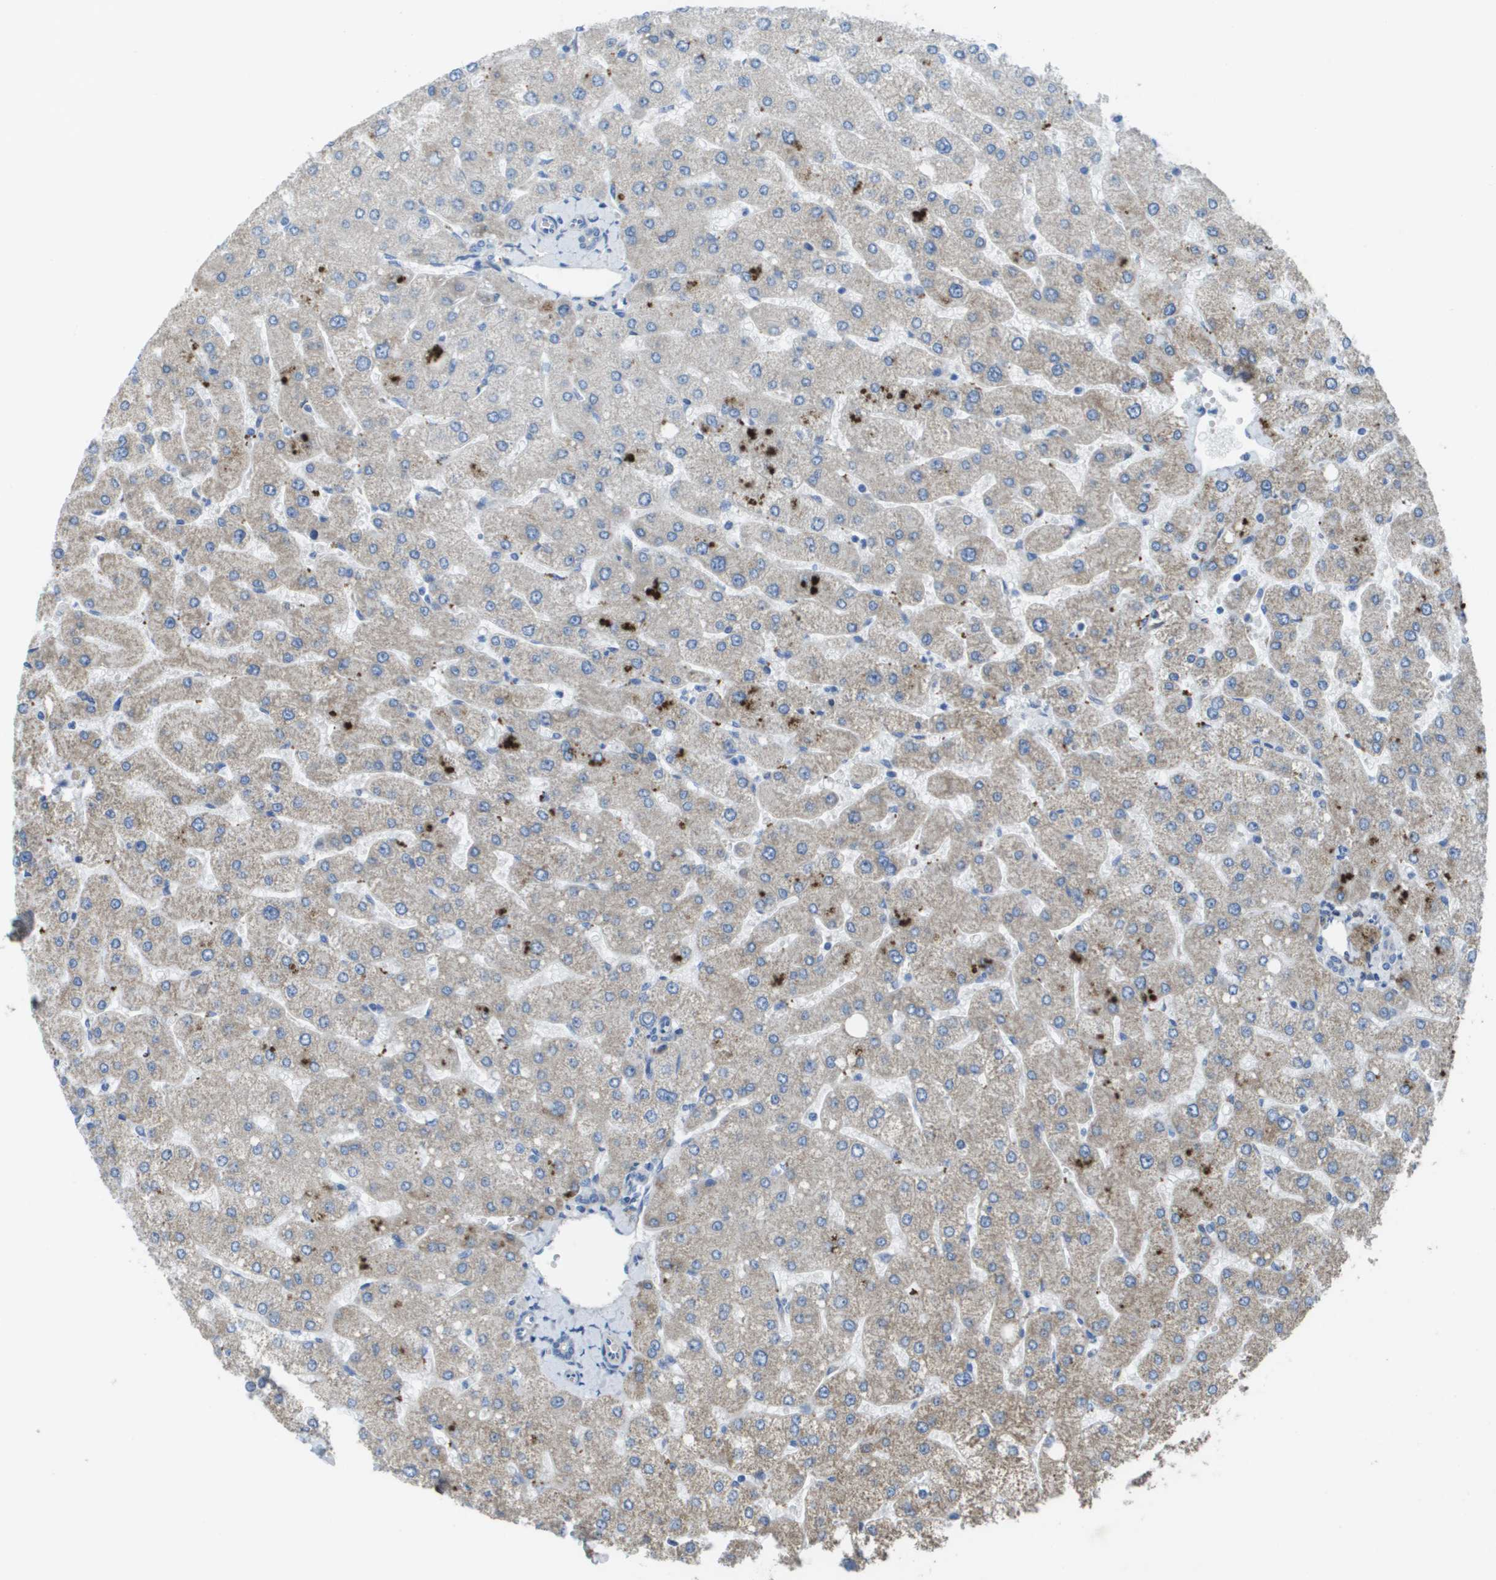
{"staining": {"intensity": "negative", "quantity": "none", "location": "none"}, "tissue": "liver", "cell_type": "Cholangiocytes", "image_type": "normal", "snomed": [{"axis": "morphology", "description": "Normal tissue, NOS"}, {"axis": "topography", "description": "Liver"}], "caption": "High magnification brightfield microscopy of benign liver stained with DAB (brown) and counterstained with hematoxylin (blue): cholangiocytes show no significant positivity.", "gene": "CLCN2", "patient": {"sex": "male", "age": 55}}